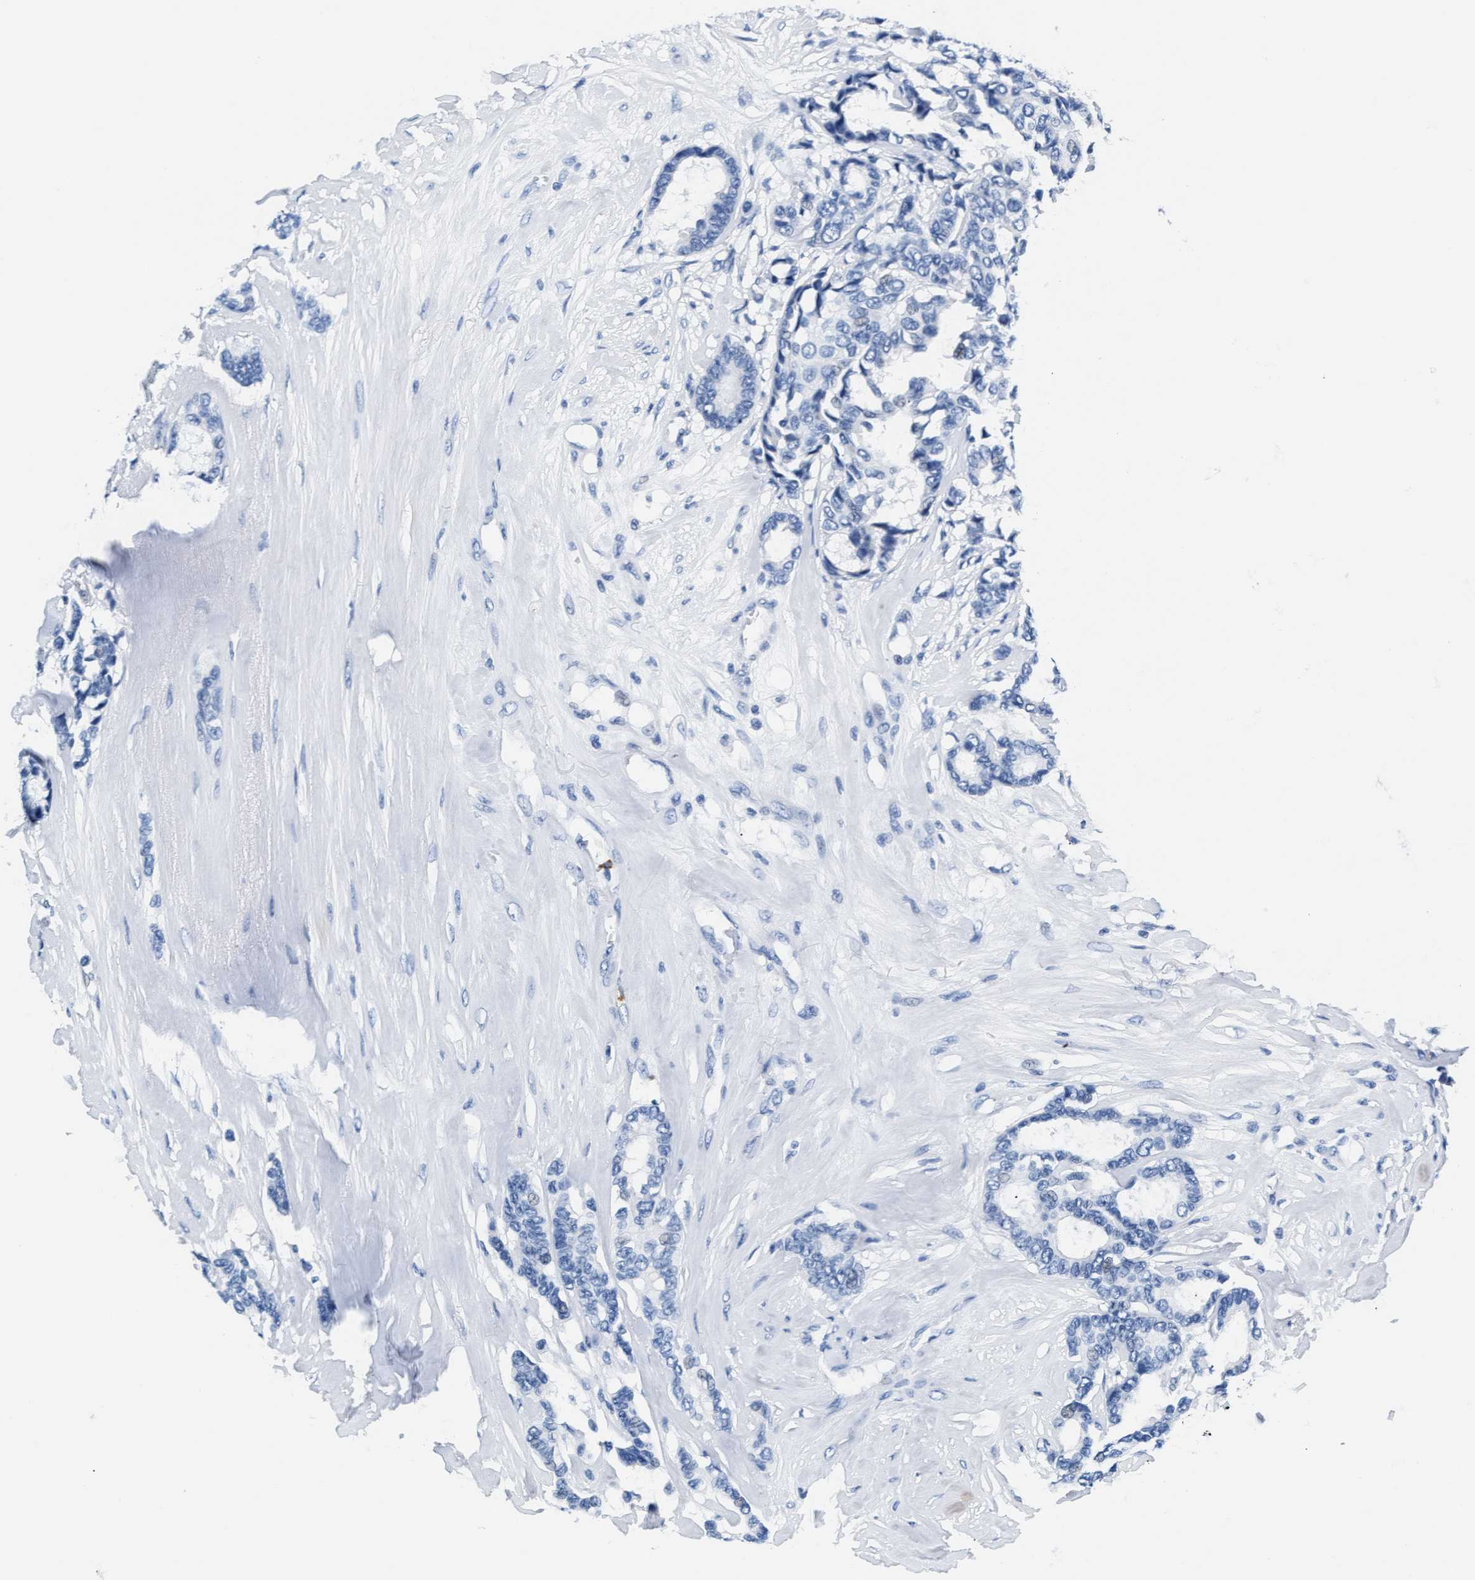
{"staining": {"intensity": "negative", "quantity": "none", "location": "none"}, "tissue": "breast cancer", "cell_type": "Tumor cells", "image_type": "cancer", "snomed": [{"axis": "morphology", "description": "Duct carcinoma"}, {"axis": "topography", "description": "Breast"}], "caption": "This is a photomicrograph of immunohistochemistry (IHC) staining of intraductal carcinoma (breast), which shows no expression in tumor cells.", "gene": "MMP8", "patient": {"sex": "female", "age": 87}}